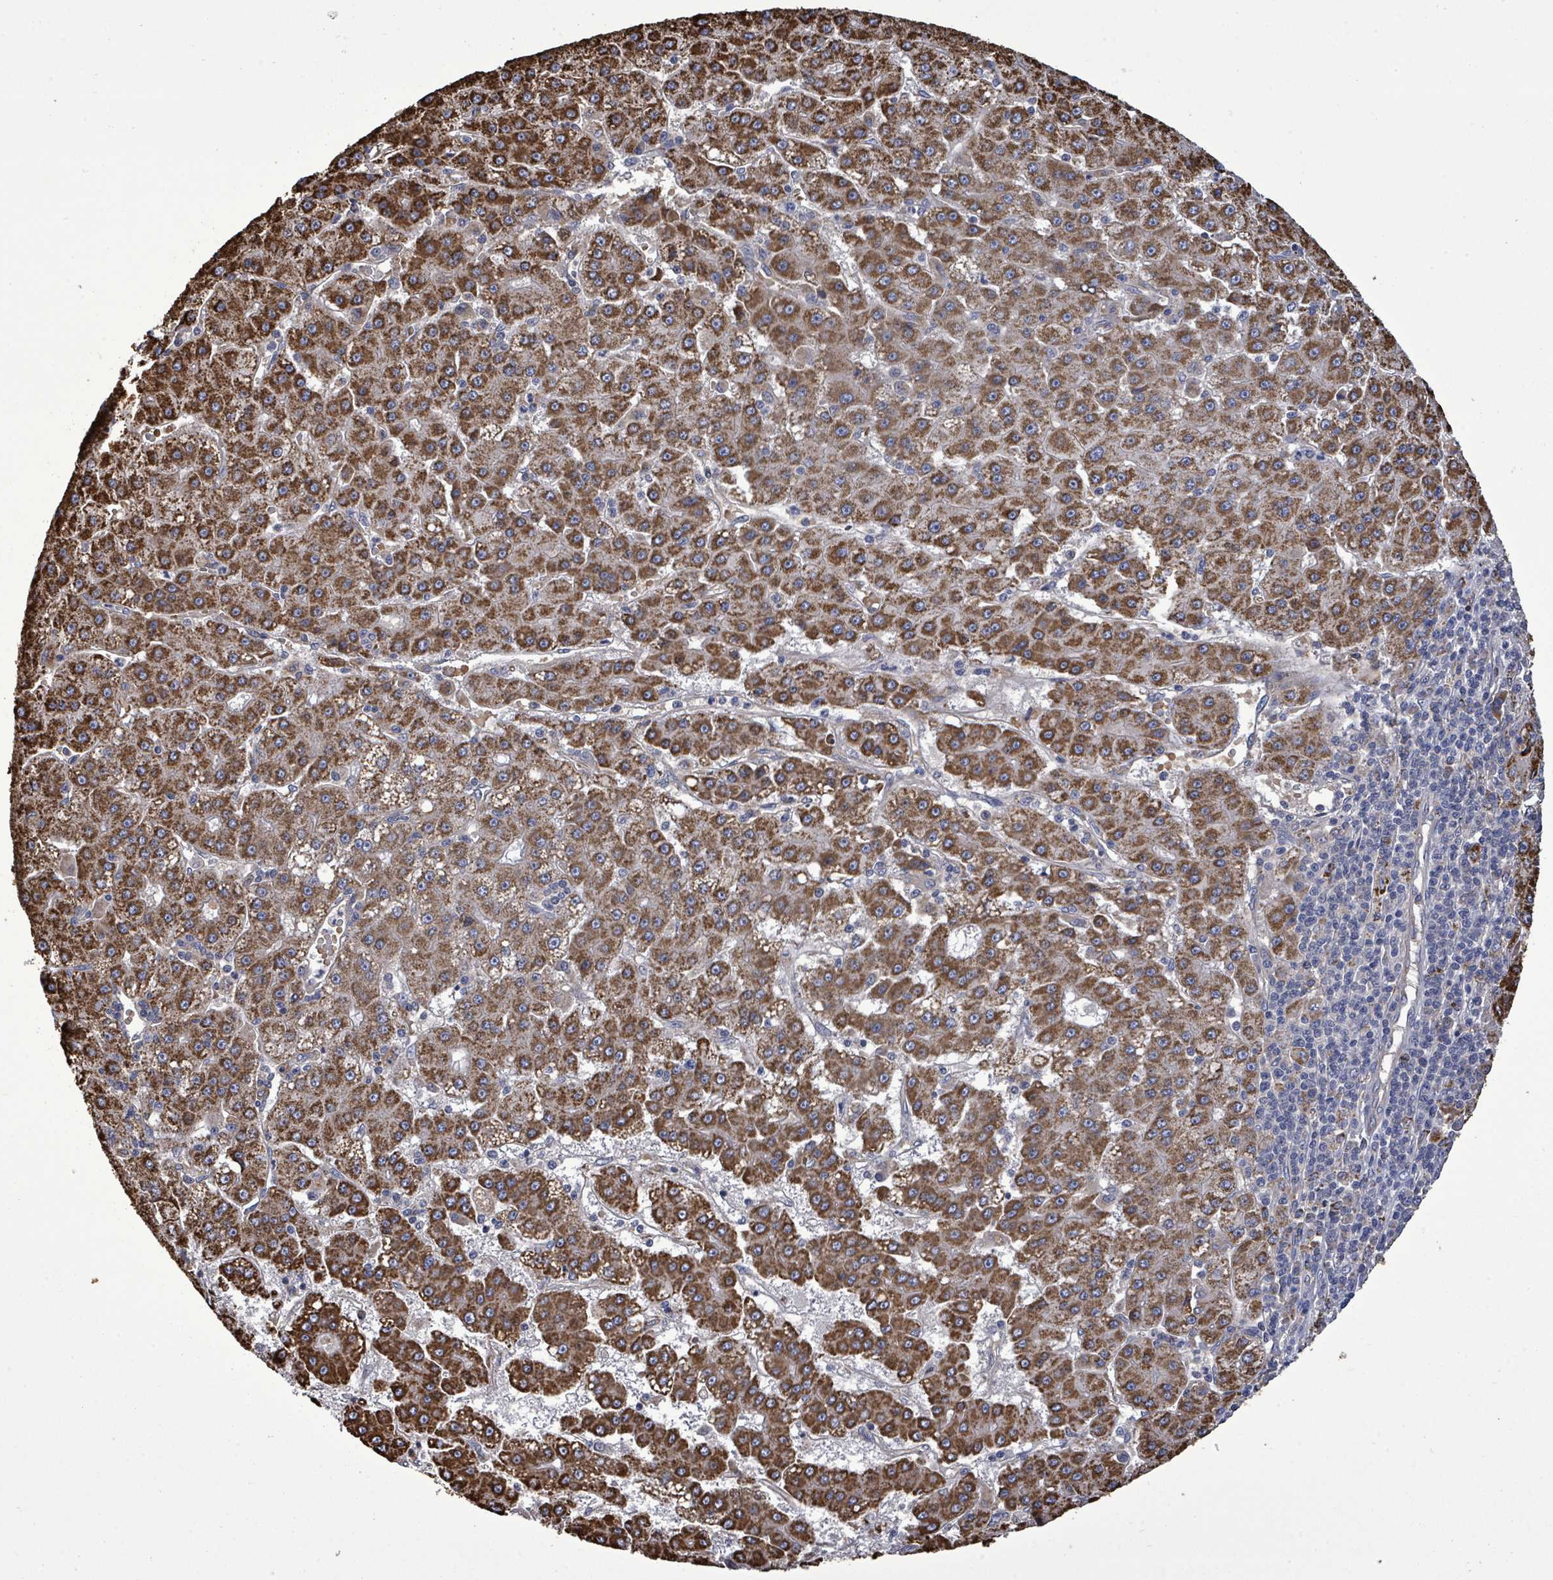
{"staining": {"intensity": "strong", "quantity": ">75%", "location": "cytoplasmic/membranous"}, "tissue": "liver cancer", "cell_type": "Tumor cells", "image_type": "cancer", "snomed": [{"axis": "morphology", "description": "Carcinoma, Hepatocellular, NOS"}, {"axis": "topography", "description": "Liver"}], "caption": "IHC of hepatocellular carcinoma (liver) reveals high levels of strong cytoplasmic/membranous staining in about >75% of tumor cells. (DAB (3,3'-diaminobenzidine) IHC with brightfield microscopy, high magnification).", "gene": "MTMR12", "patient": {"sex": "male", "age": 76}}